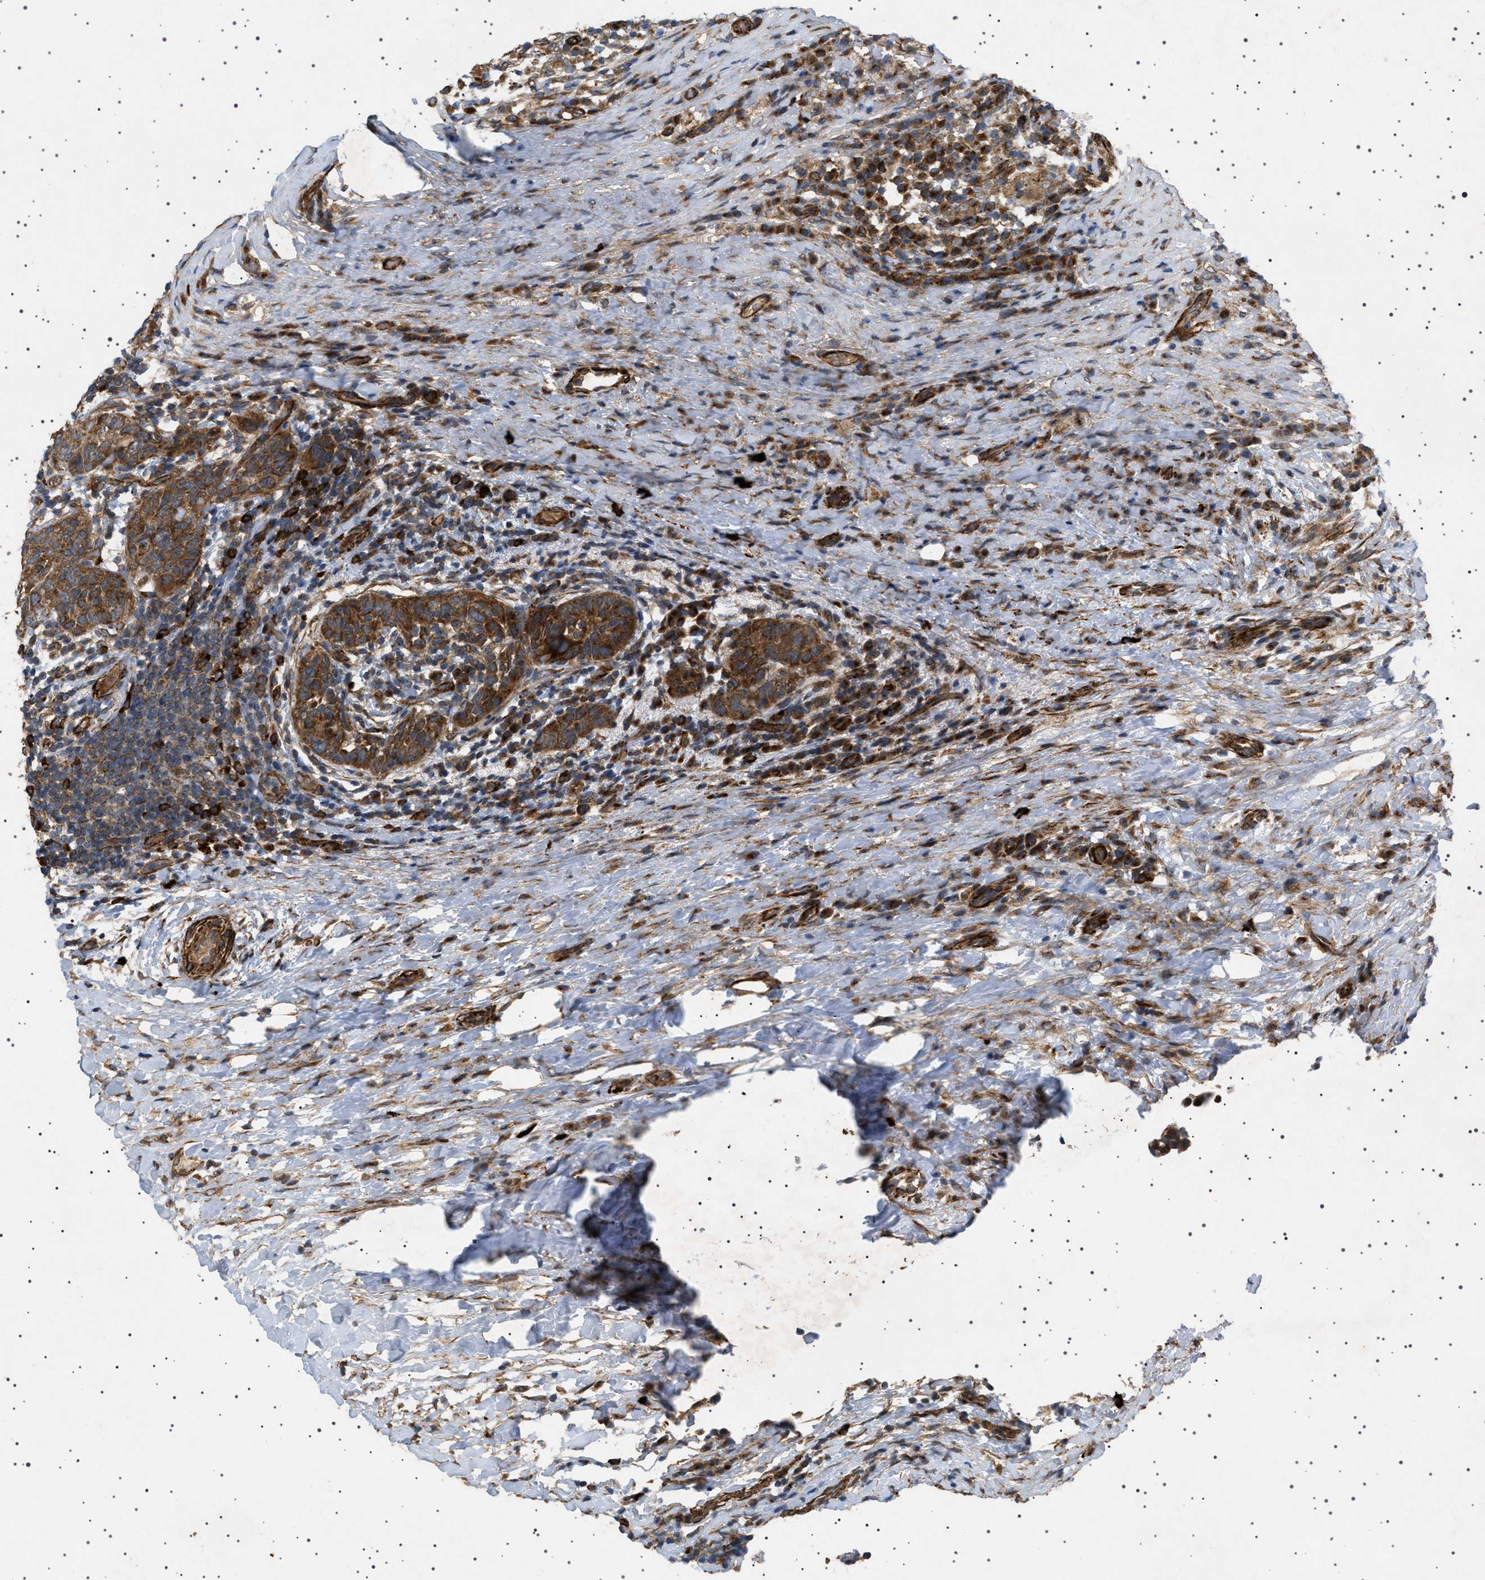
{"staining": {"intensity": "strong", "quantity": ">75%", "location": "cytoplasmic/membranous"}, "tissue": "breast cancer", "cell_type": "Tumor cells", "image_type": "cancer", "snomed": [{"axis": "morphology", "description": "Duct carcinoma"}, {"axis": "topography", "description": "Breast"}], "caption": "Immunohistochemical staining of human infiltrating ductal carcinoma (breast) reveals high levels of strong cytoplasmic/membranous positivity in about >75% of tumor cells.", "gene": "CCDC186", "patient": {"sex": "female", "age": 37}}